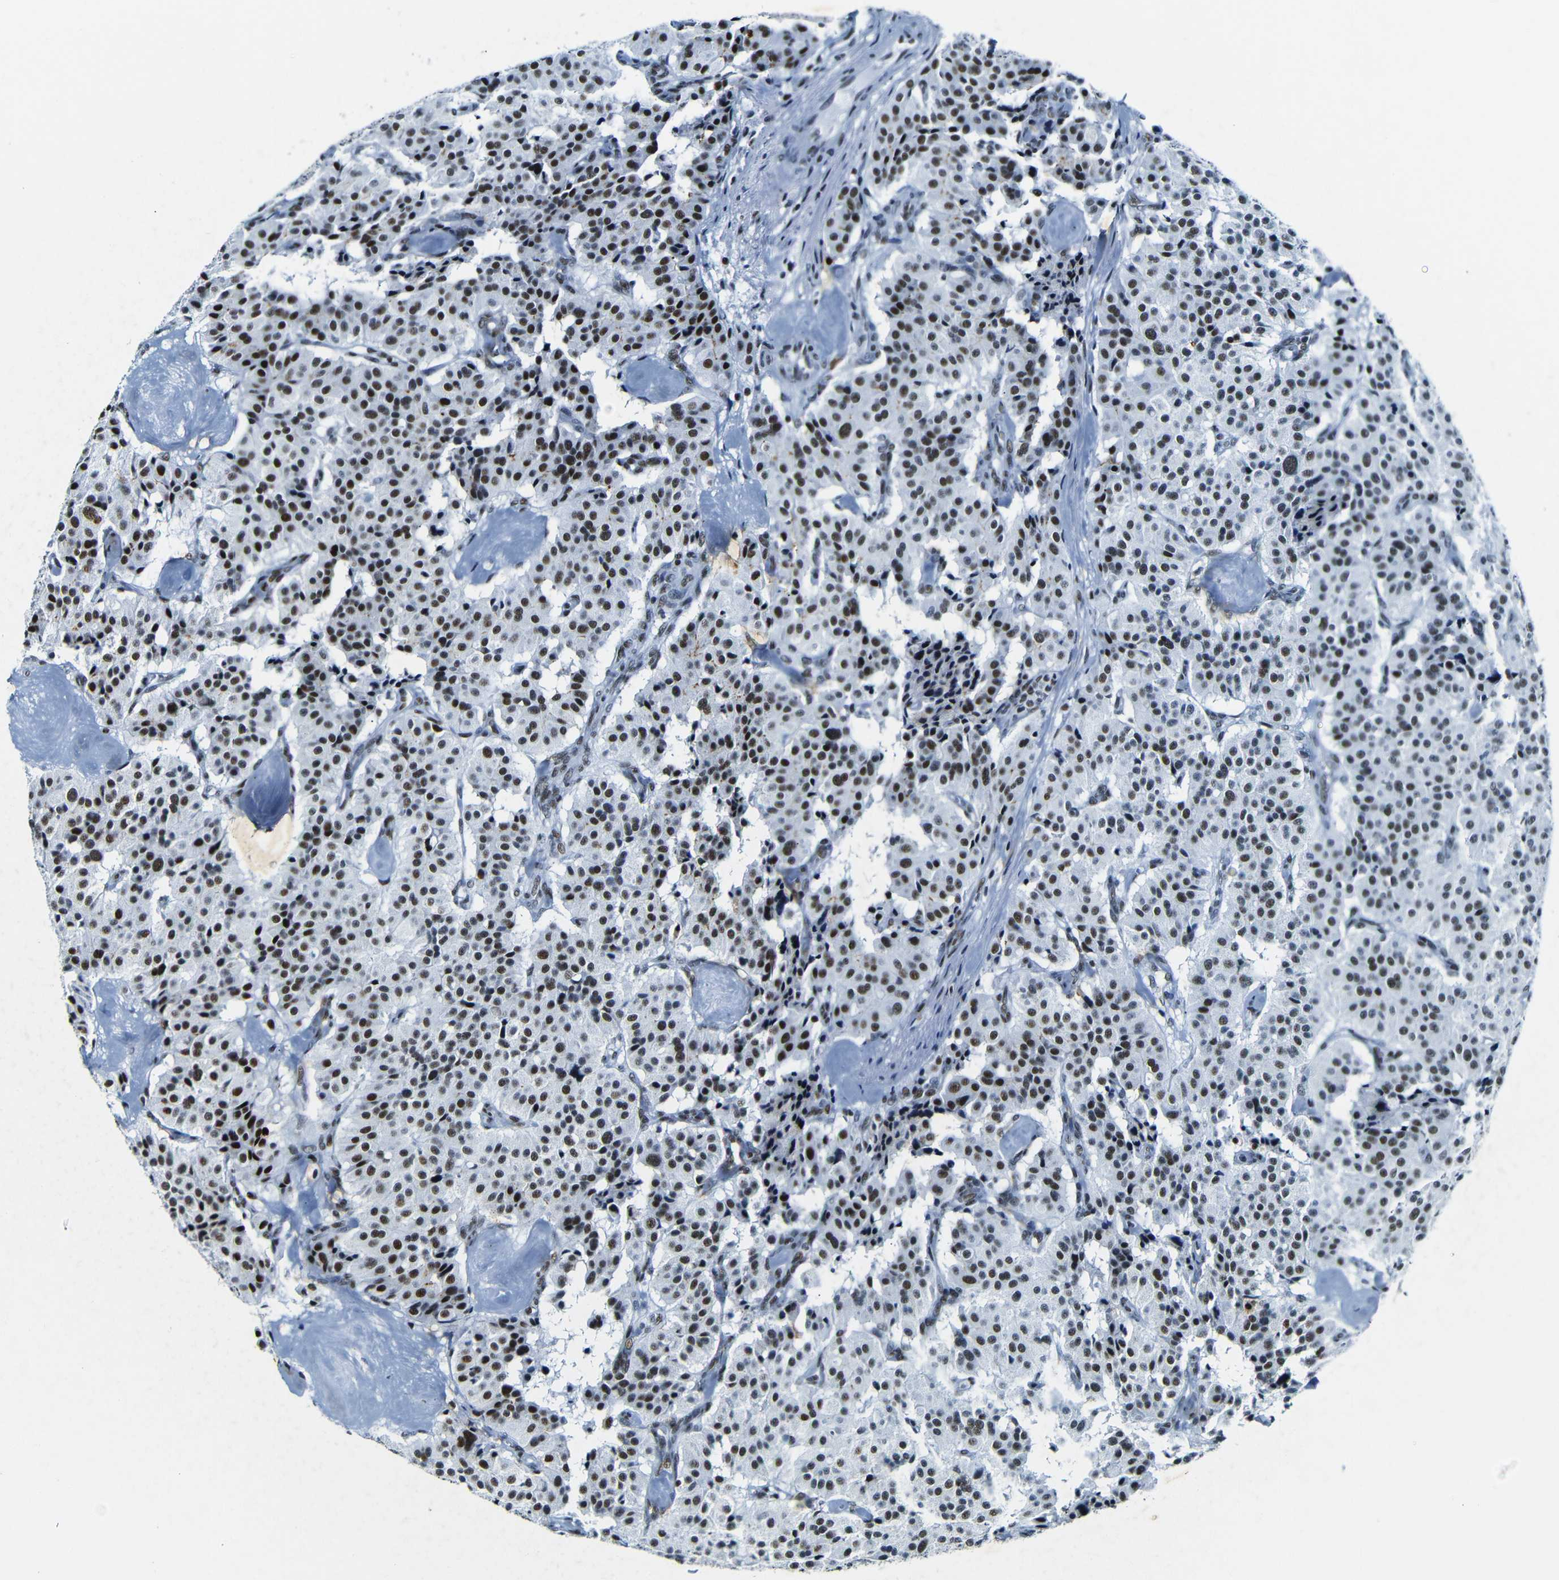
{"staining": {"intensity": "strong", "quantity": ">75%", "location": "nuclear"}, "tissue": "carcinoid", "cell_type": "Tumor cells", "image_type": "cancer", "snomed": [{"axis": "morphology", "description": "Carcinoid, malignant, NOS"}, {"axis": "topography", "description": "Lung"}], "caption": "Immunohistochemistry staining of carcinoid, which exhibits high levels of strong nuclear staining in approximately >75% of tumor cells indicating strong nuclear protein staining. The staining was performed using DAB (3,3'-diaminobenzidine) (brown) for protein detection and nuclei were counterstained in hematoxylin (blue).", "gene": "SRSF1", "patient": {"sex": "male", "age": 30}}